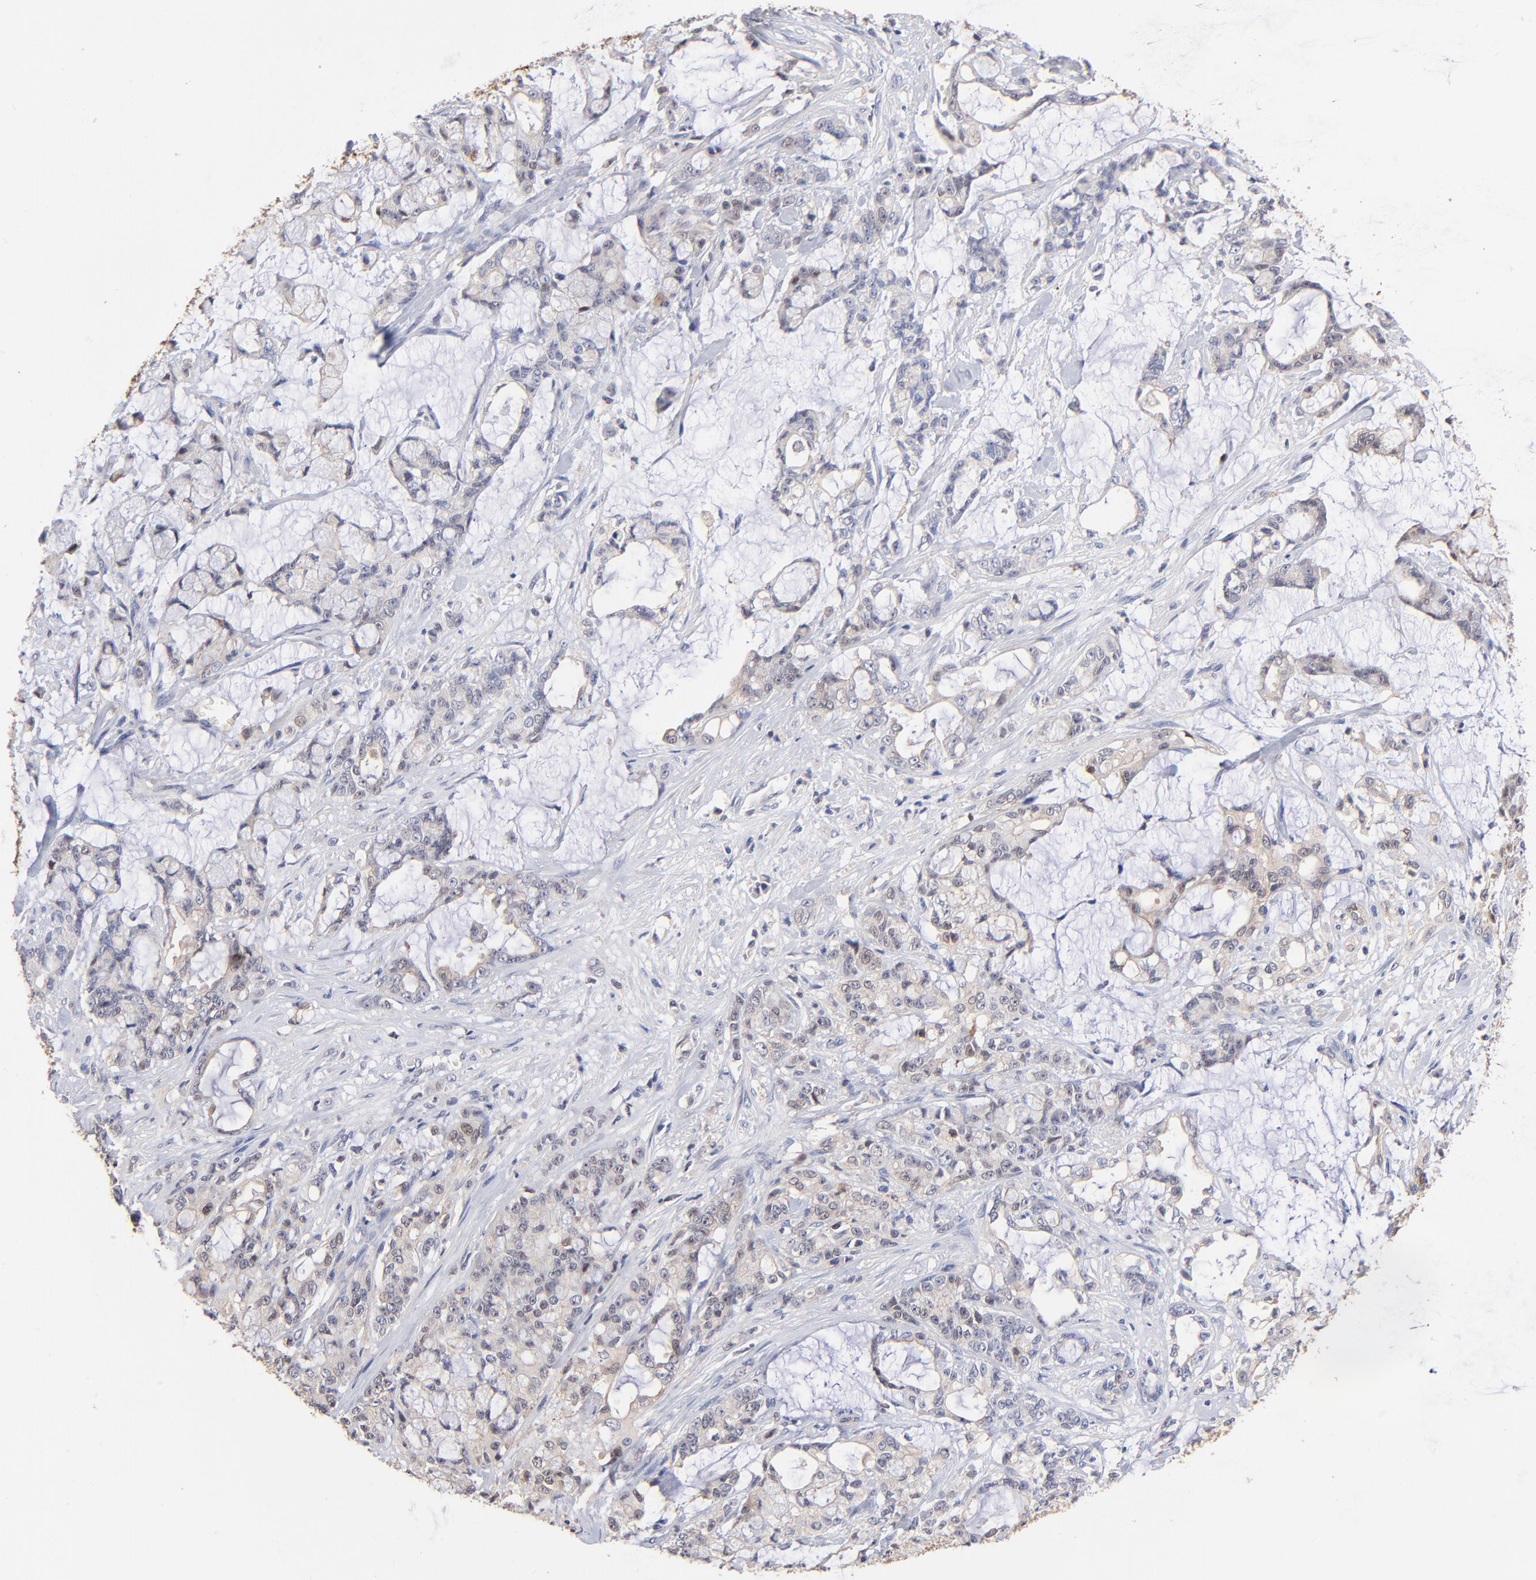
{"staining": {"intensity": "weak", "quantity": "25%-75%", "location": "cytoplasmic/membranous,nuclear"}, "tissue": "pancreatic cancer", "cell_type": "Tumor cells", "image_type": "cancer", "snomed": [{"axis": "morphology", "description": "Adenocarcinoma, NOS"}, {"axis": "topography", "description": "Pancreas"}], "caption": "Immunohistochemistry (IHC) histopathology image of neoplastic tissue: human pancreatic adenocarcinoma stained using immunohistochemistry (IHC) demonstrates low levels of weak protein expression localized specifically in the cytoplasmic/membranous and nuclear of tumor cells, appearing as a cytoplasmic/membranous and nuclear brown color.", "gene": "DCTPP1", "patient": {"sex": "female", "age": 73}}